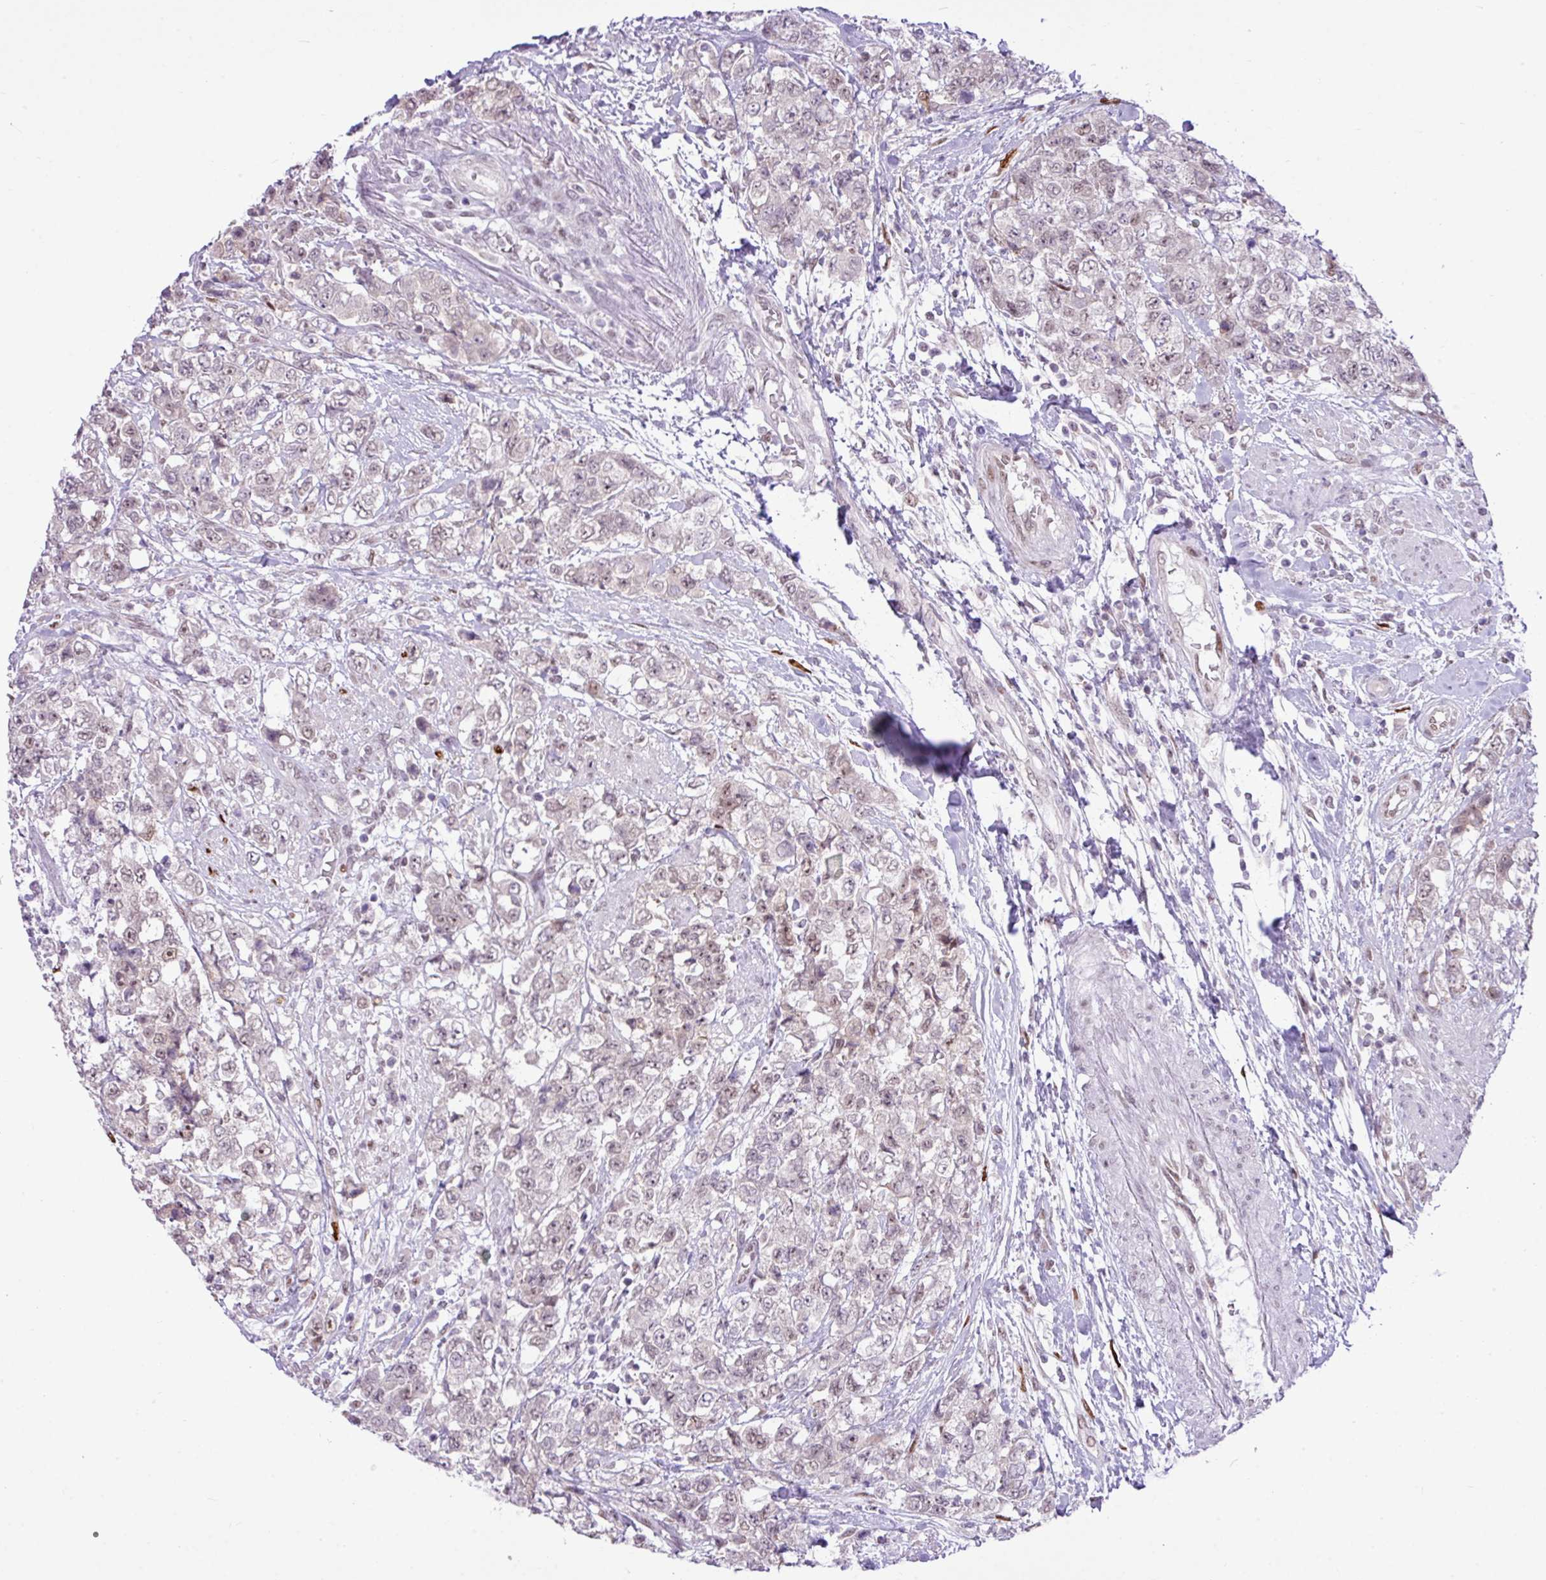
{"staining": {"intensity": "weak", "quantity": "25%-75%", "location": "nuclear"}, "tissue": "urothelial cancer", "cell_type": "Tumor cells", "image_type": "cancer", "snomed": [{"axis": "morphology", "description": "Urothelial carcinoma, High grade"}, {"axis": "topography", "description": "Urinary bladder"}], "caption": "Immunohistochemical staining of human high-grade urothelial carcinoma displays low levels of weak nuclear protein expression in approximately 25%-75% of tumor cells.", "gene": "ELOA2", "patient": {"sex": "female", "age": 78}}